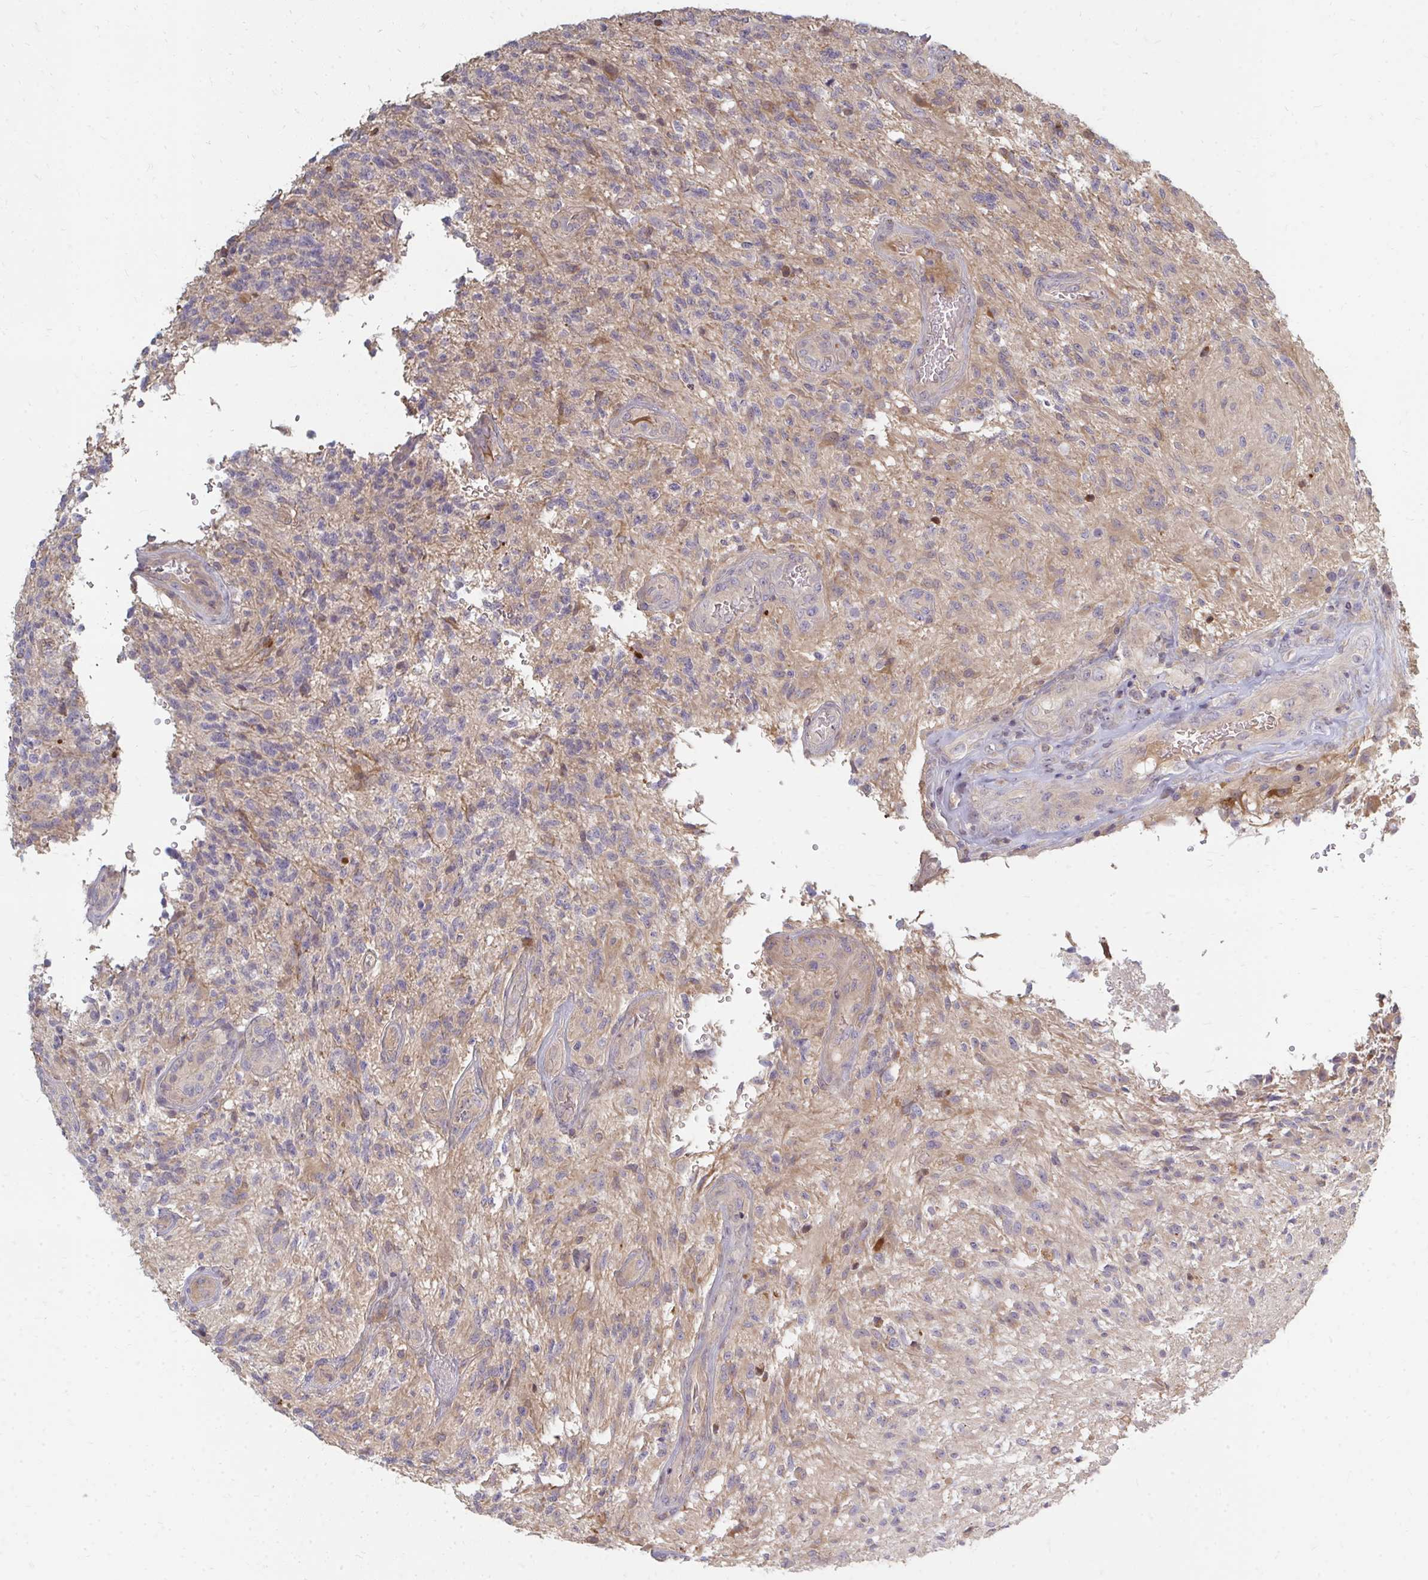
{"staining": {"intensity": "weak", "quantity": ">75%", "location": "cytoplasmic/membranous"}, "tissue": "glioma", "cell_type": "Tumor cells", "image_type": "cancer", "snomed": [{"axis": "morphology", "description": "Glioma, malignant, High grade"}, {"axis": "topography", "description": "Brain"}], "caption": "Immunohistochemistry image of malignant glioma (high-grade) stained for a protein (brown), which reveals low levels of weak cytoplasmic/membranous expression in approximately >75% of tumor cells.", "gene": "ZNF285", "patient": {"sex": "male", "age": 56}}